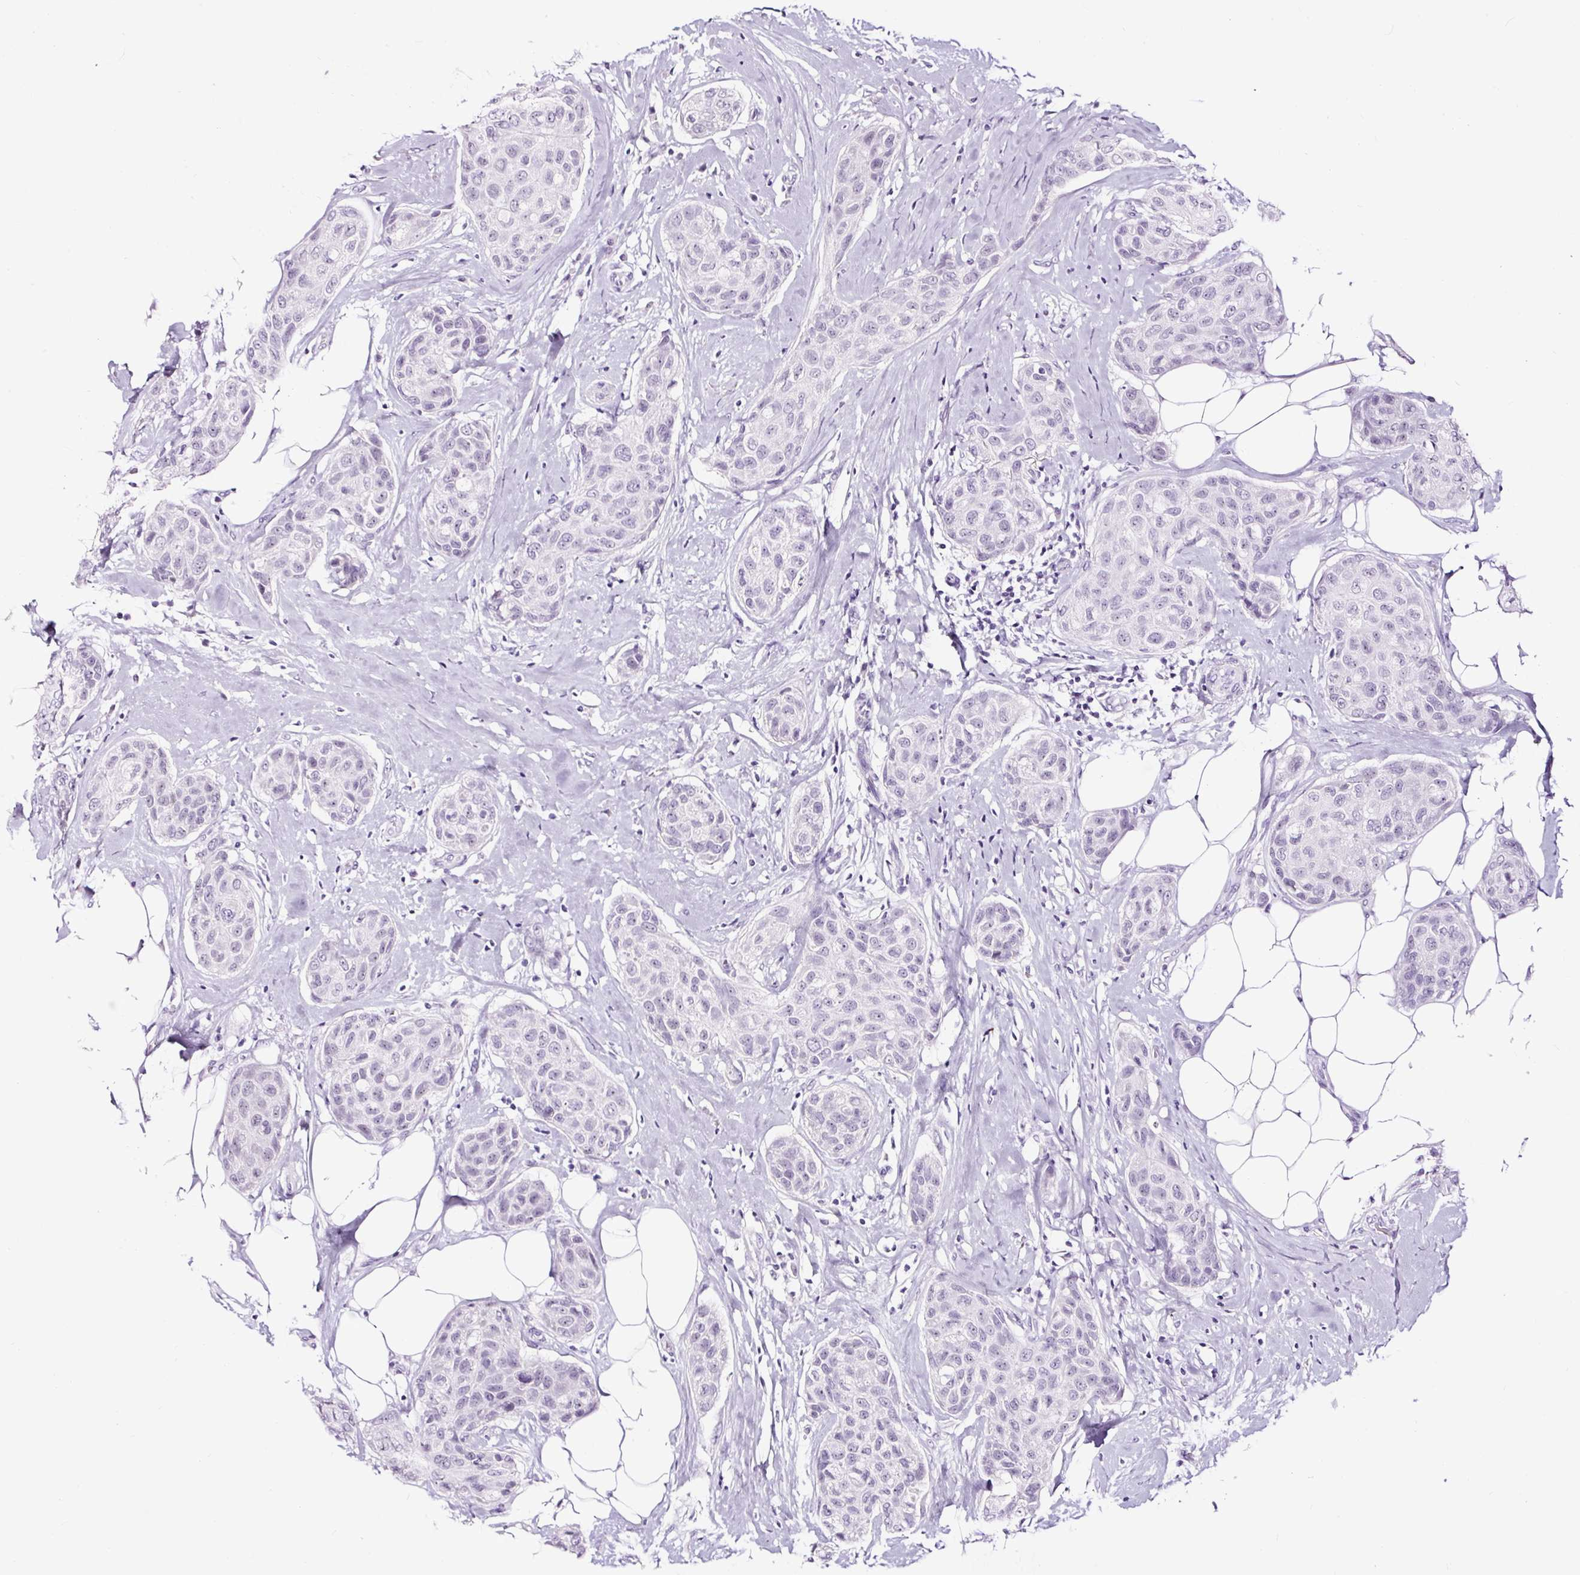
{"staining": {"intensity": "negative", "quantity": "none", "location": "none"}, "tissue": "breast cancer", "cell_type": "Tumor cells", "image_type": "cancer", "snomed": [{"axis": "morphology", "description": "Duct carcinoma"}, {"axis": "topography", "description": "Breast"}, {"axis": "topography", "description": "Lymph node"}], "caption": "Image shows no significant protein expression in tumor cells of invasive ductal carcinoma (breast). (Stains: DAB immunohistochemistry with hematoxylin counter stain, Microscopy: brightfield microscopy at high magnification).", "gene": "NPHS2", "patient": {"sex": "female", "age": 80}}